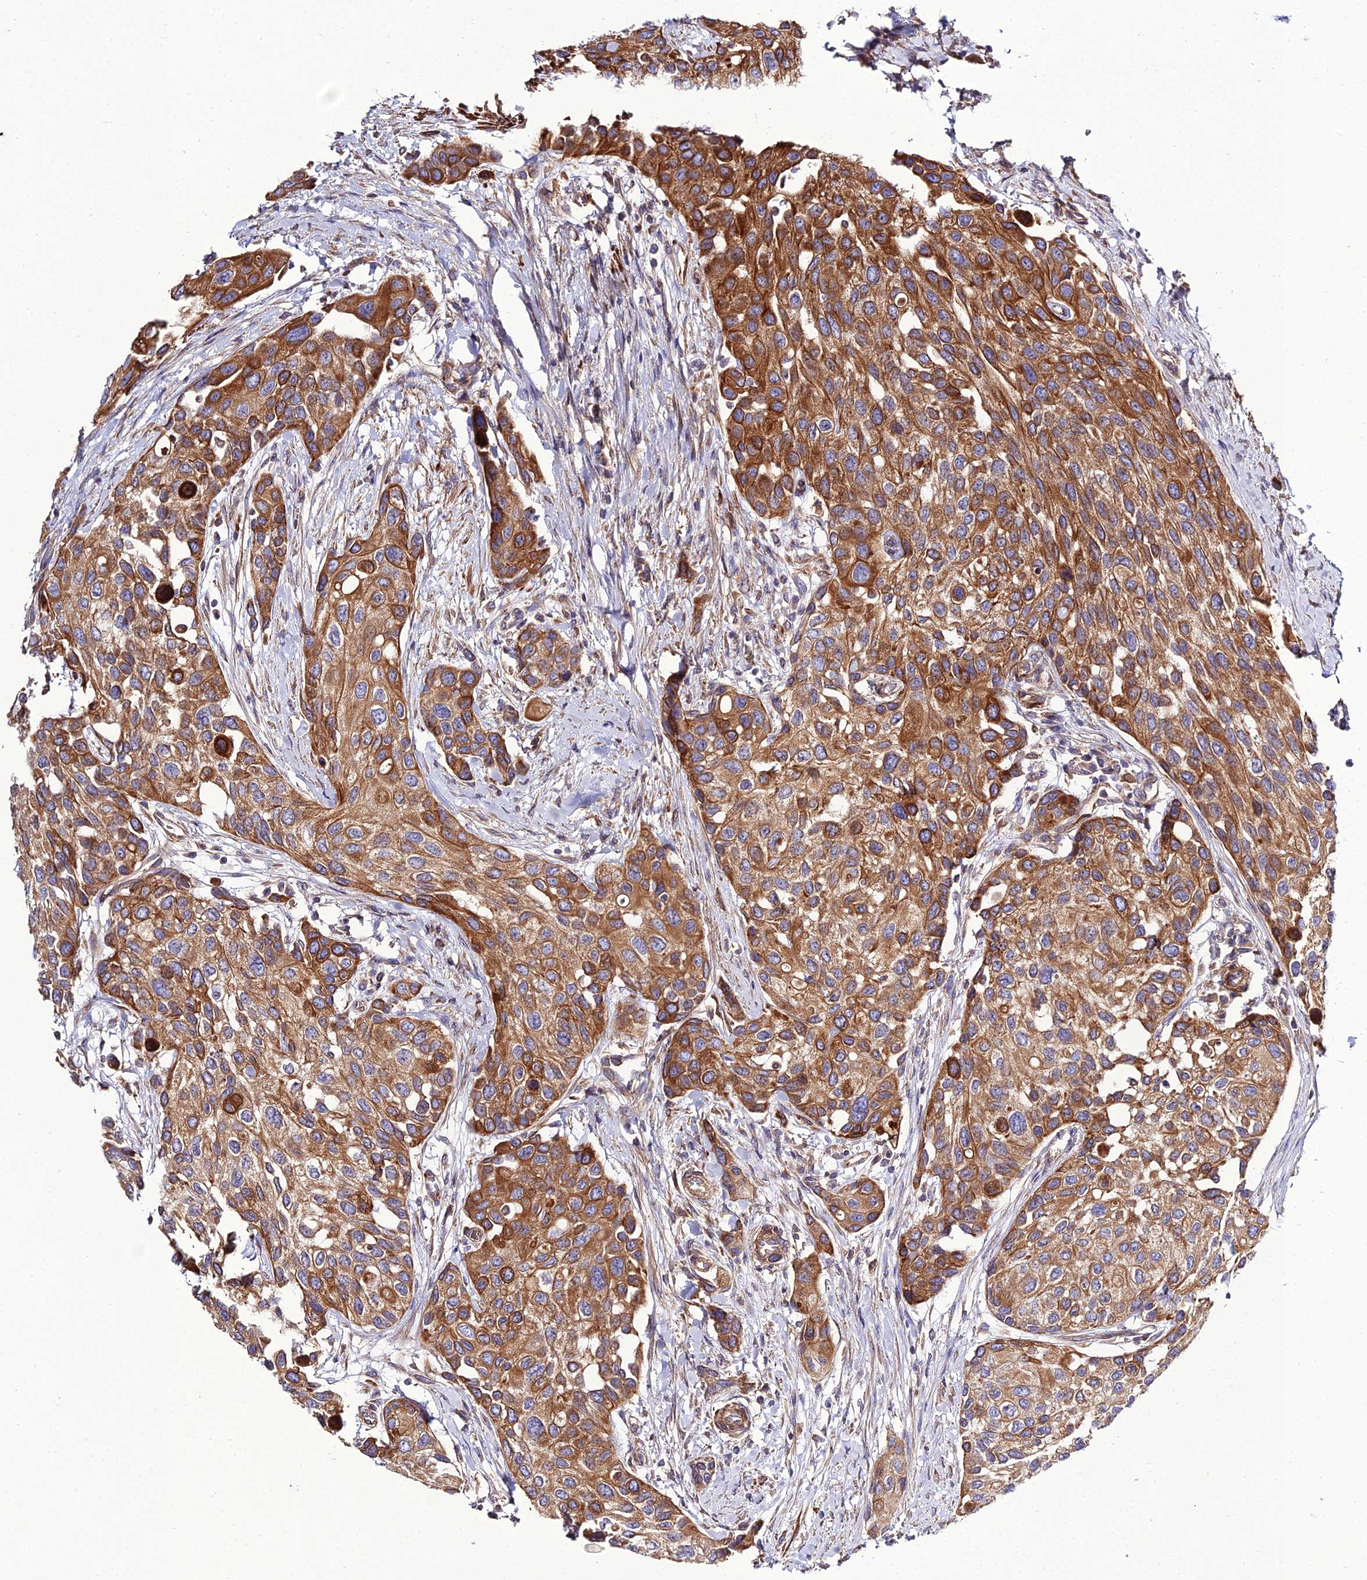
{"staining": {"intensity": "moderate", "quantity": ">75%", "location": "cytoplasmic/membranous"}, "tissue": "urothelial cancer", "cell_type": "Tumor cells", "image_type": "cancer", "snomed": [{"axis": "morphology", "description": "Normal tissue, NOS"}, {"axis": "morphology", "description": "Urothelial carcinoma, High grade"}, {"axis": "topography", "description": "Vascular tissue"}, {"axis": "topography", "description": "Urinary bladder"}], "caption": "Urothelial carcinoma (high-grade) stained for a protein (brown) displays moderate cytoplasmic/membranous positive staining in approximately >75% of tumor cells.", "gene": "ARL6IP1", "patient": {"sex": "female", "age": 56}}